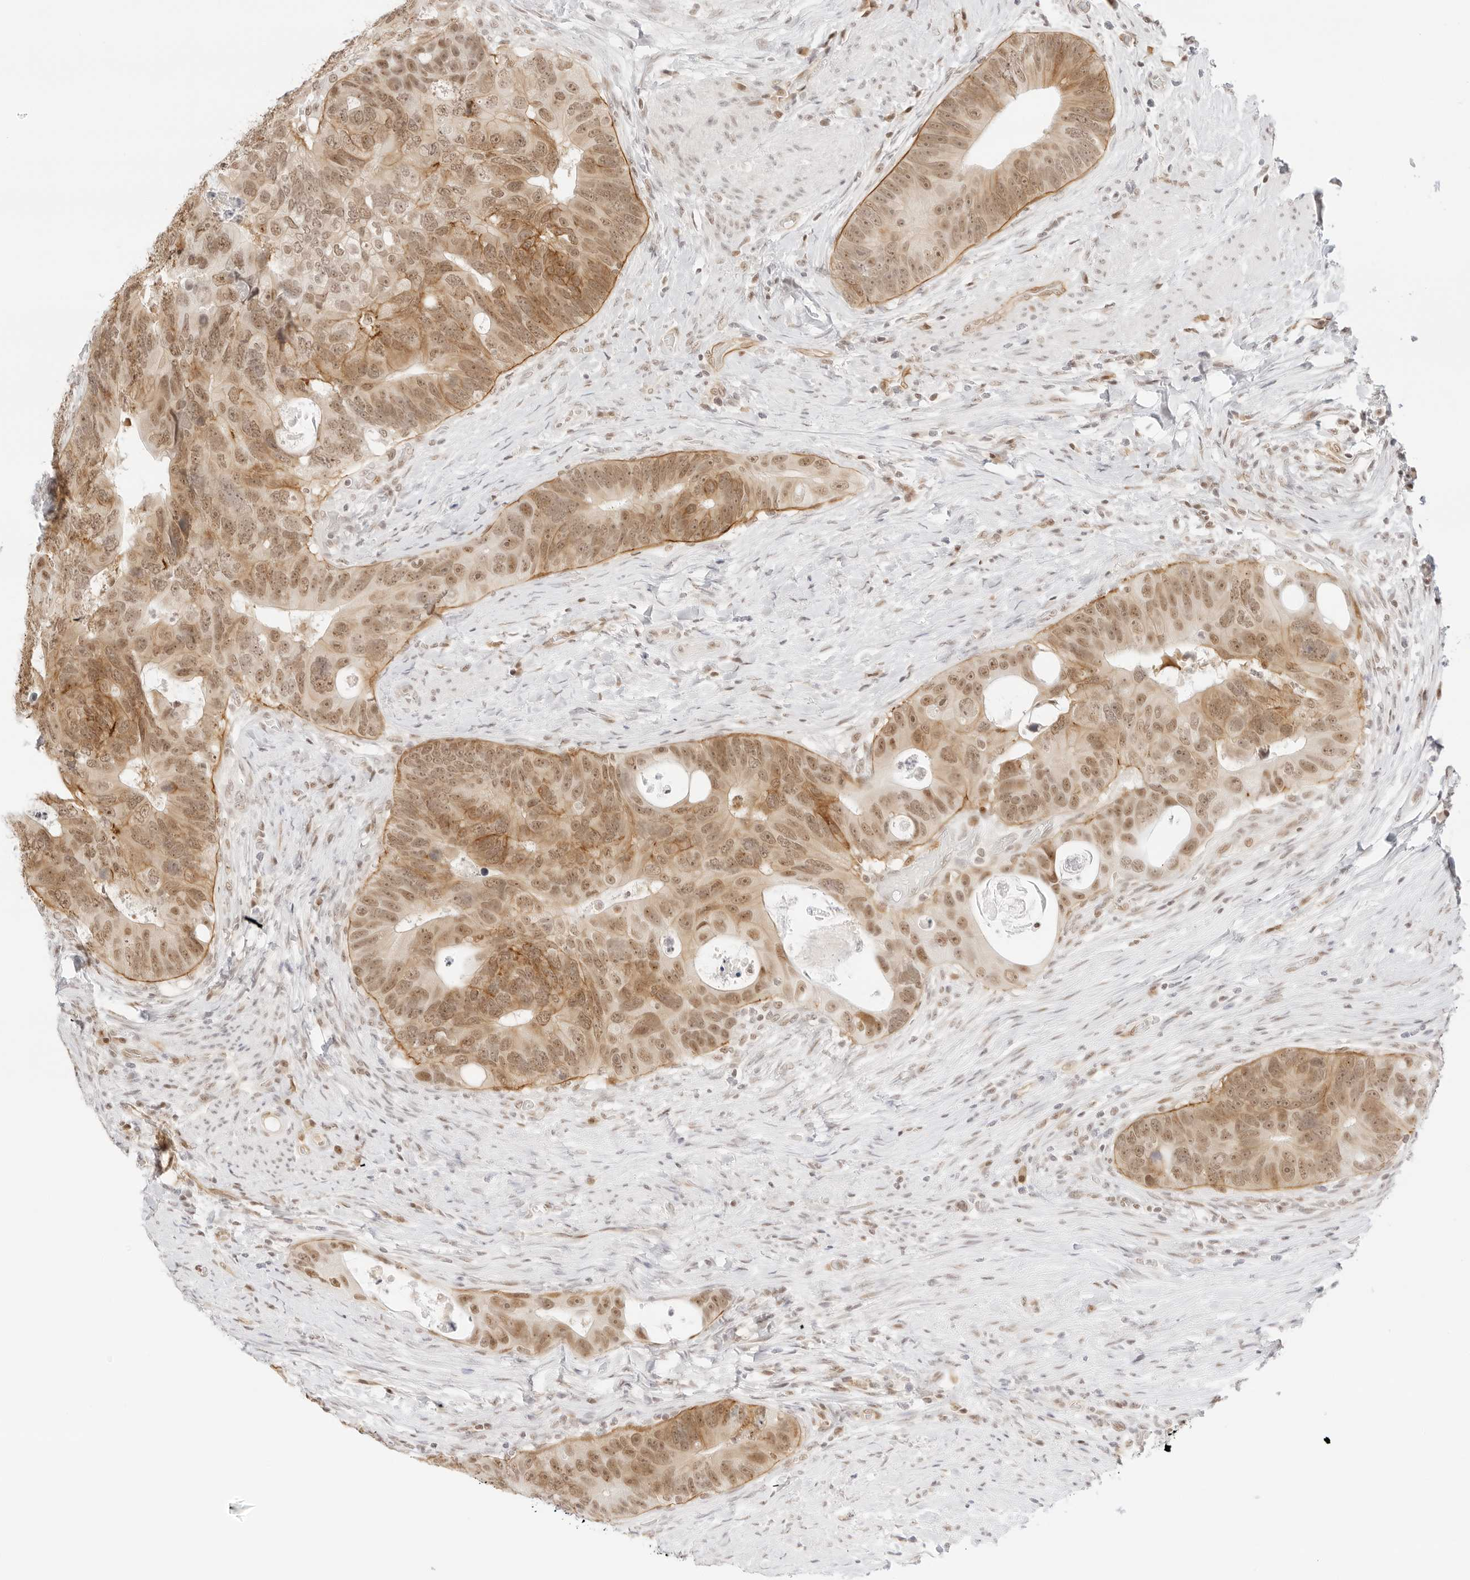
{"staining": {"intensity": "moderate", "quantity": ">75%", "location": "cytoplasmic/membranous,nuclear"}, "tissue": "colorectal cancer", "cell_type": "Tumor cells", "image_type": "cancer", "snomed": [{"axis": "morphology", "description": "Adenocarcinoma, NOS"}, {"axis": "topography", "description": "Rectum"}], "caption": "Colorectal cancer (adenocarcinoma) stained with a protein marker demonstrates moderate staining in tumor cells.", "gene": "ITGA6", "patient": {"sex": "male", "age": 59}}